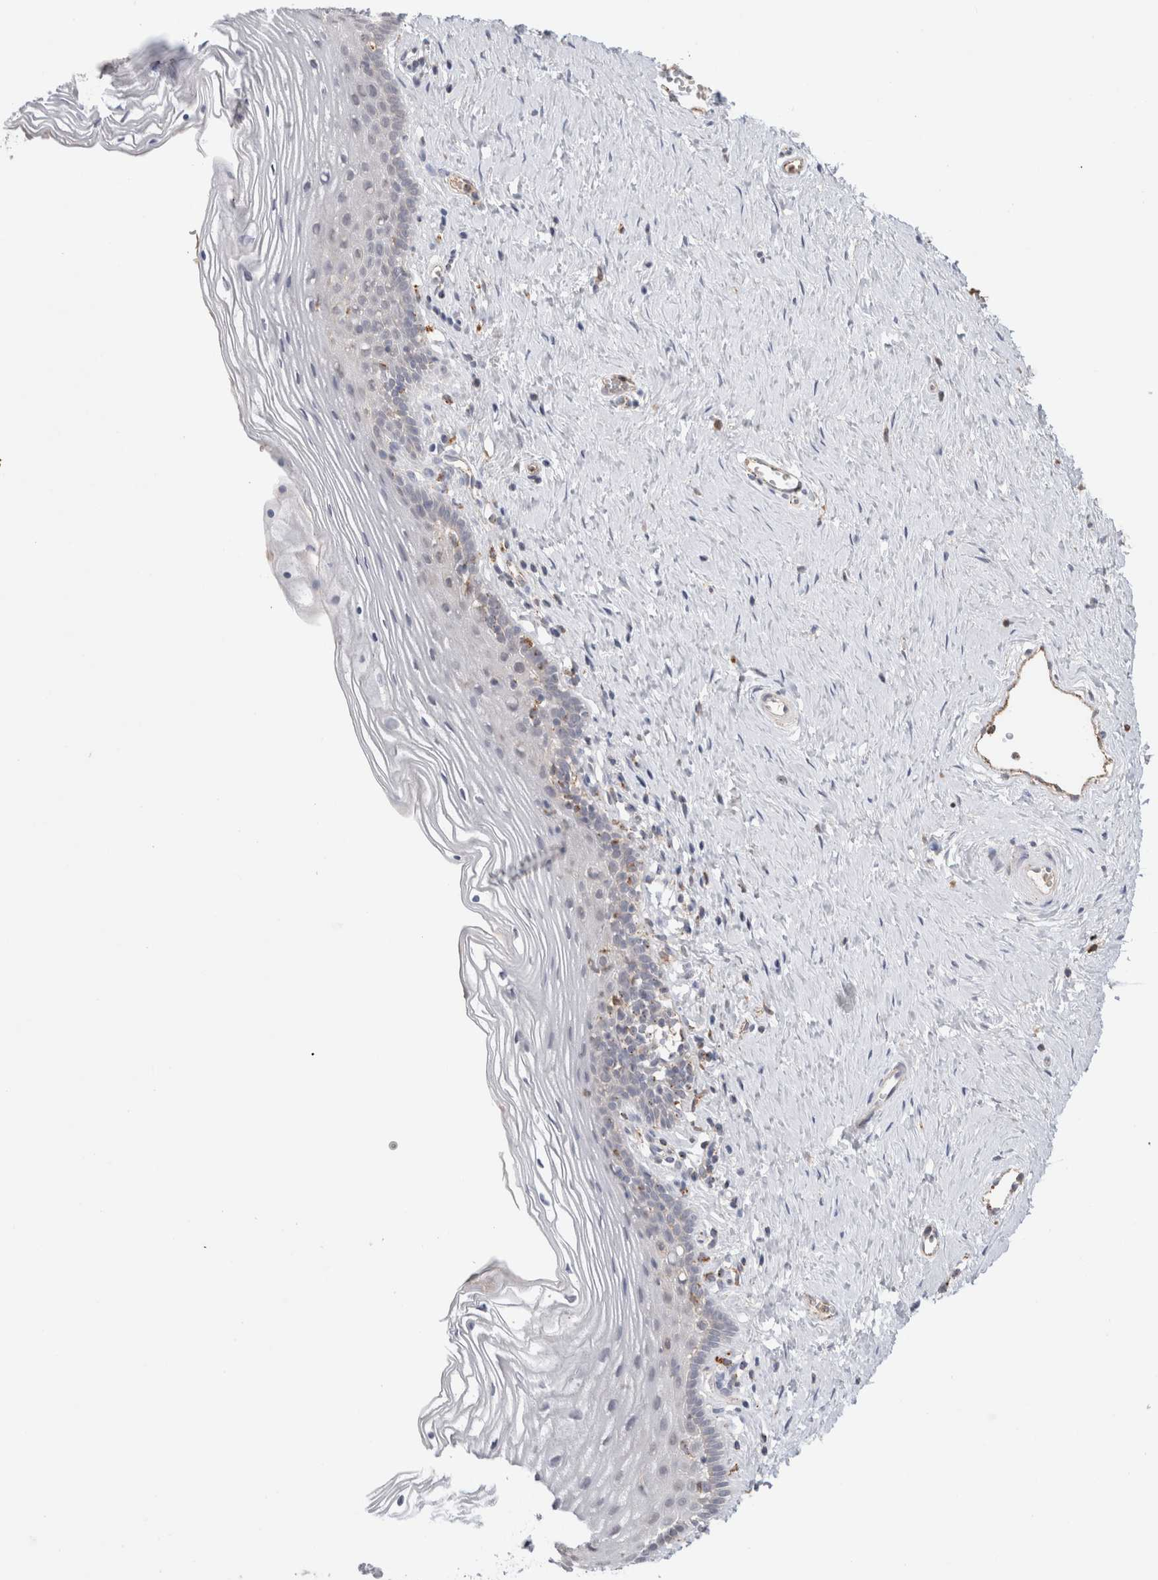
{"staining": {"intensity": "negative", "quantity": "none", "location": "none"}, "tissue": "vagina", "cell_type": "Squamous epithelial cells", "image_type": "normal", "snomed": [{"axis": "morphology", "description": "Normal tissue, NOS"}, {"axis": "topography", "description": "Vagina"}], "caption": "Immunohistochemistry histopathology image of benign human vagina stained for a protein (brown), which exhibits no staining in squamous epithelial cells.", "gene": "GNS", "patient": {"sex": "female", "age": 32}}